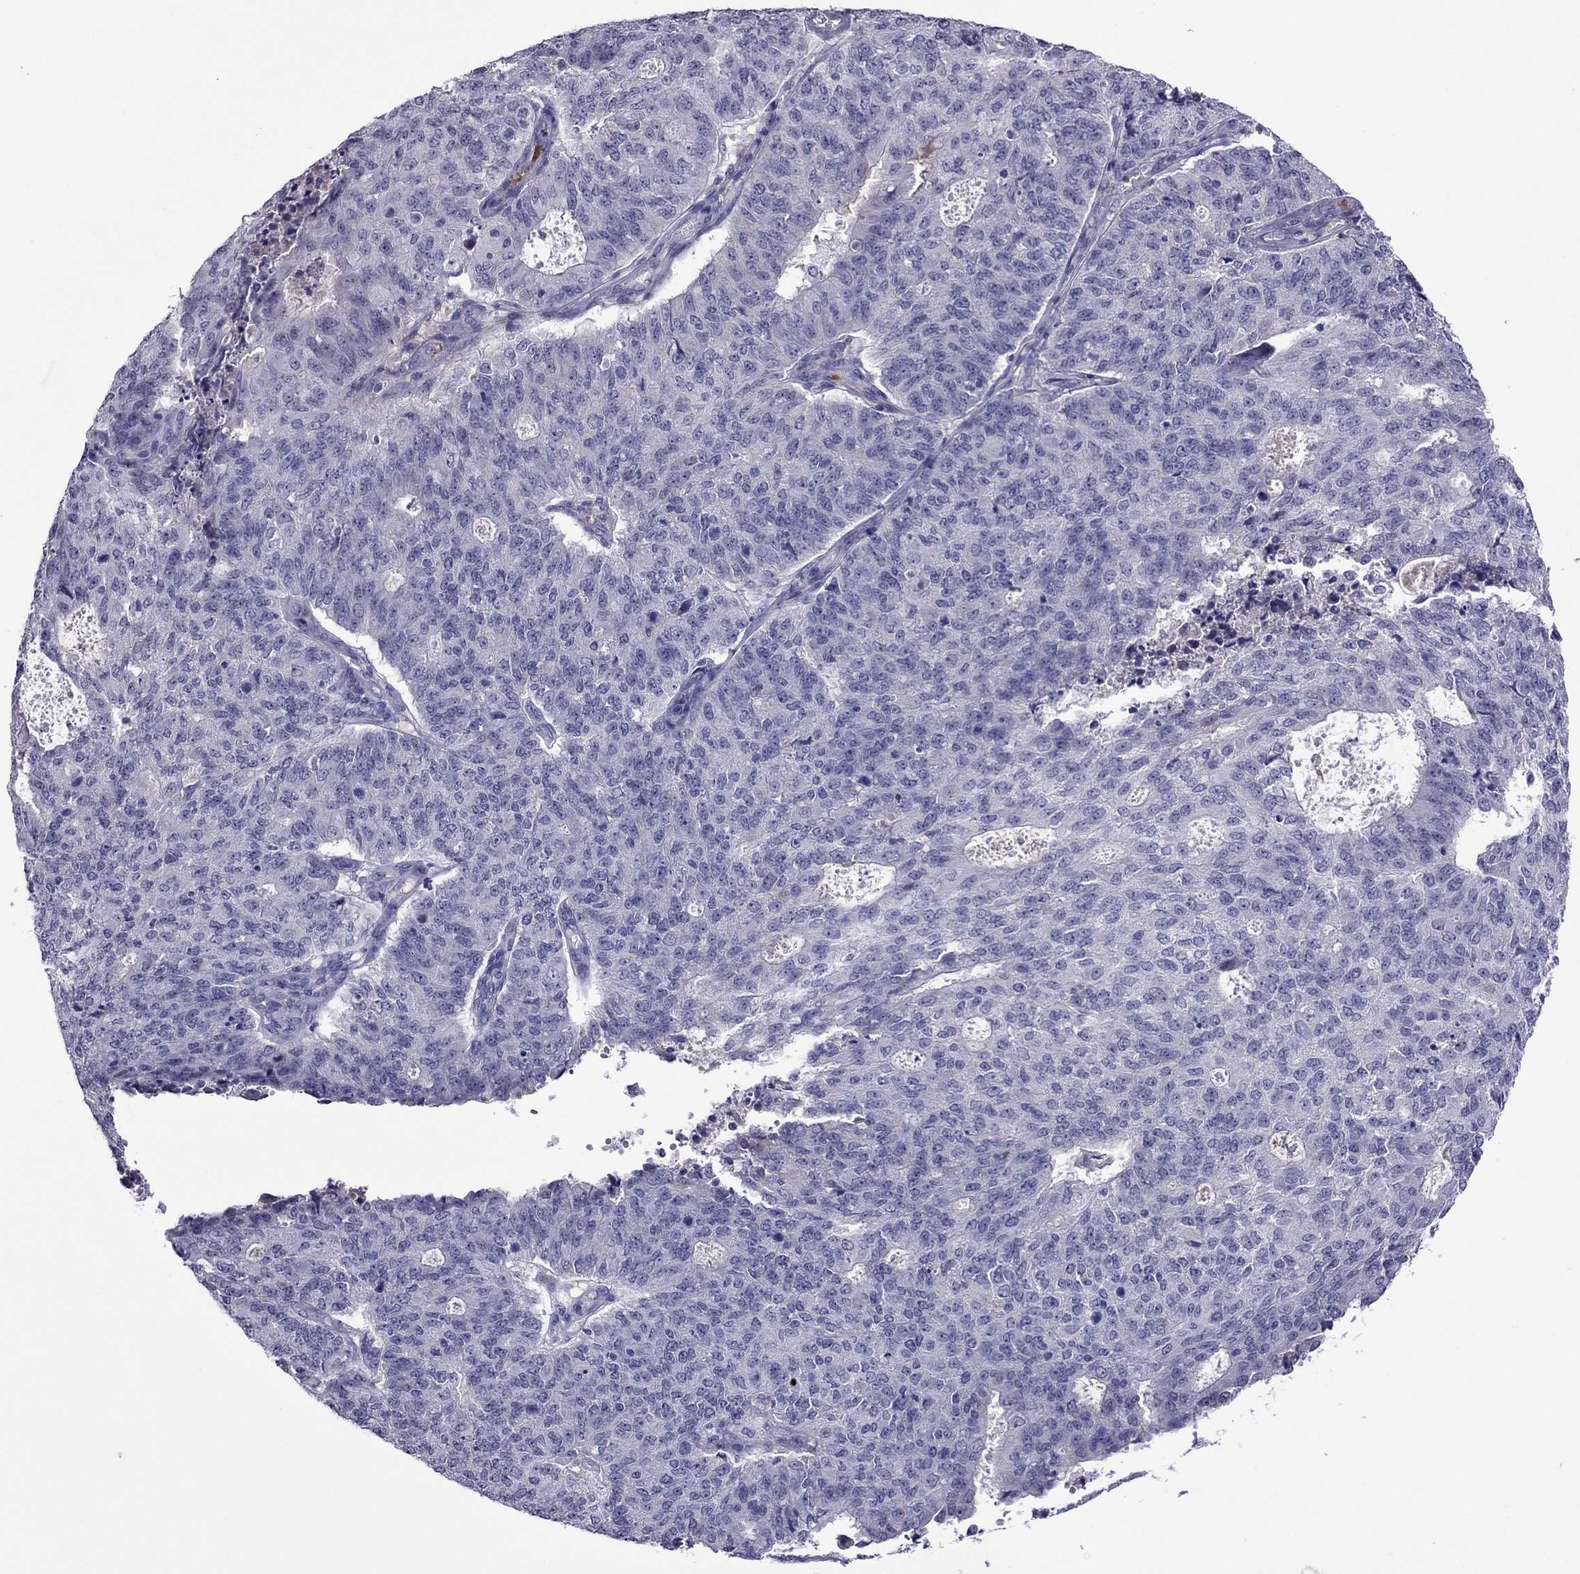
{"staining": {"intensity": "negative", "quantity": "none", "location": "none"}, "tissue": "endometrial cancer", "cell_type": "Tumor cells", "image_type": "cancer", "snomed": [{"axis": "morphology", "description": "Adenocarcinoma, NOS"}, {"axis": "topography", "description": "Endometrium"}], "caption": "This image is of endometrial adenocarcinoma stained with immunohistochemistry (IHC) to label a protein in brown with the nuclei are counter-stained blue. There is no staining in tumor cells. The staining is performed using DAB (3,3'-diaminobenzidine) brown chromogen with nuclei counter-stained in using hematoxylin.", "gene": "SPTBN4", "patient": {"sex": "female", "age": 82}}